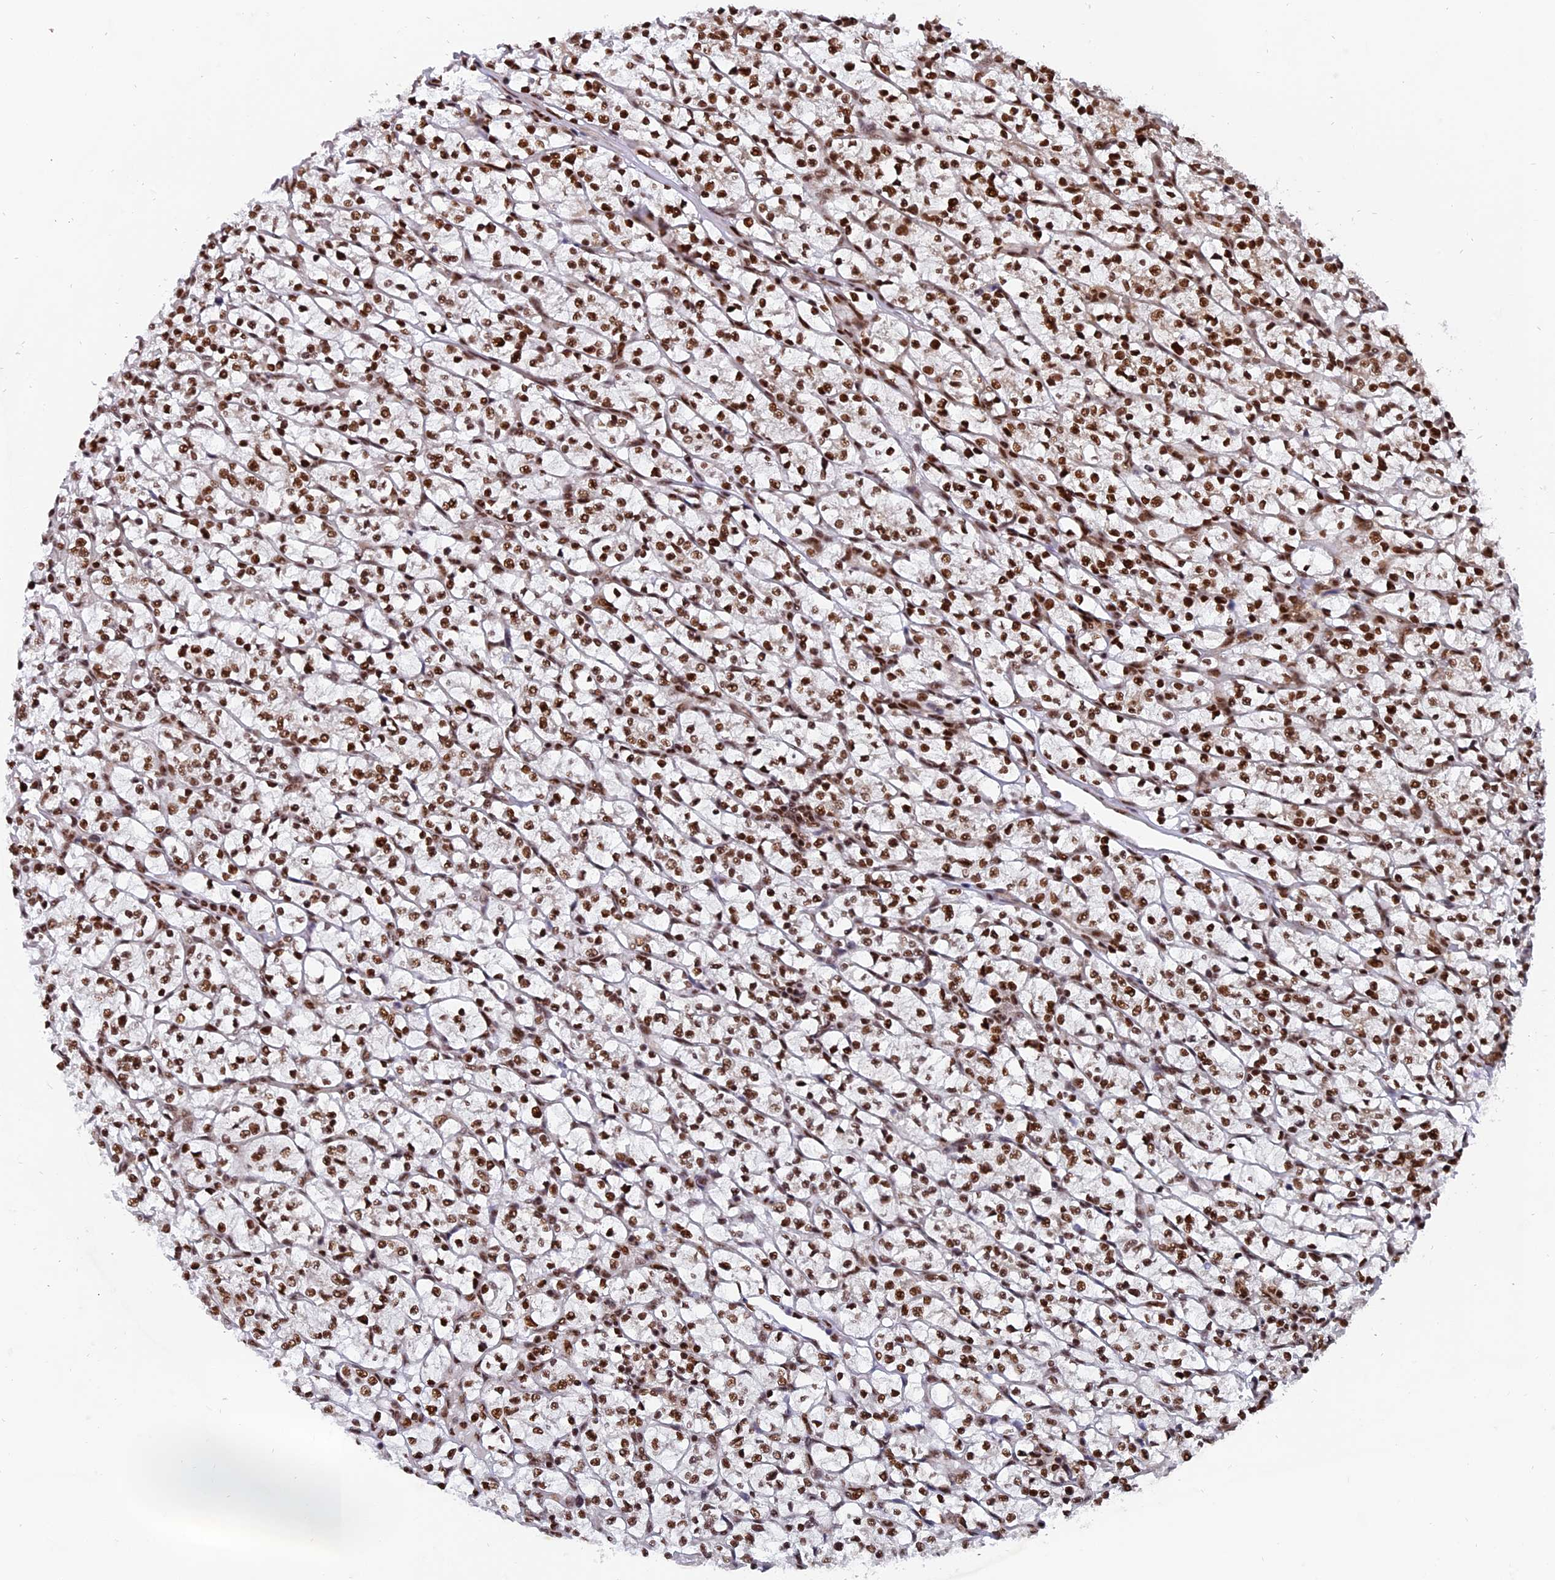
{"staining": {"intensity": "moderate", "quantity": ">75%", "location": "nuclear"}, "tissue": "renal cancer", "cell_type": "Tumor cells", "image_type": "cancer", "snomed": [{"axis": "morphology", "description": "Adenocarcinoma, NOS"}, {"axis": "topography", "description": "Kidney"}], "caption": "IHC (DAB) staining of human renal adenocarcinoma reveals moderate nuclear protein expression in approximately >75% of tumor cells.", "gene": "RAMAC", "patient": {"sex": "female", "age": 64}}